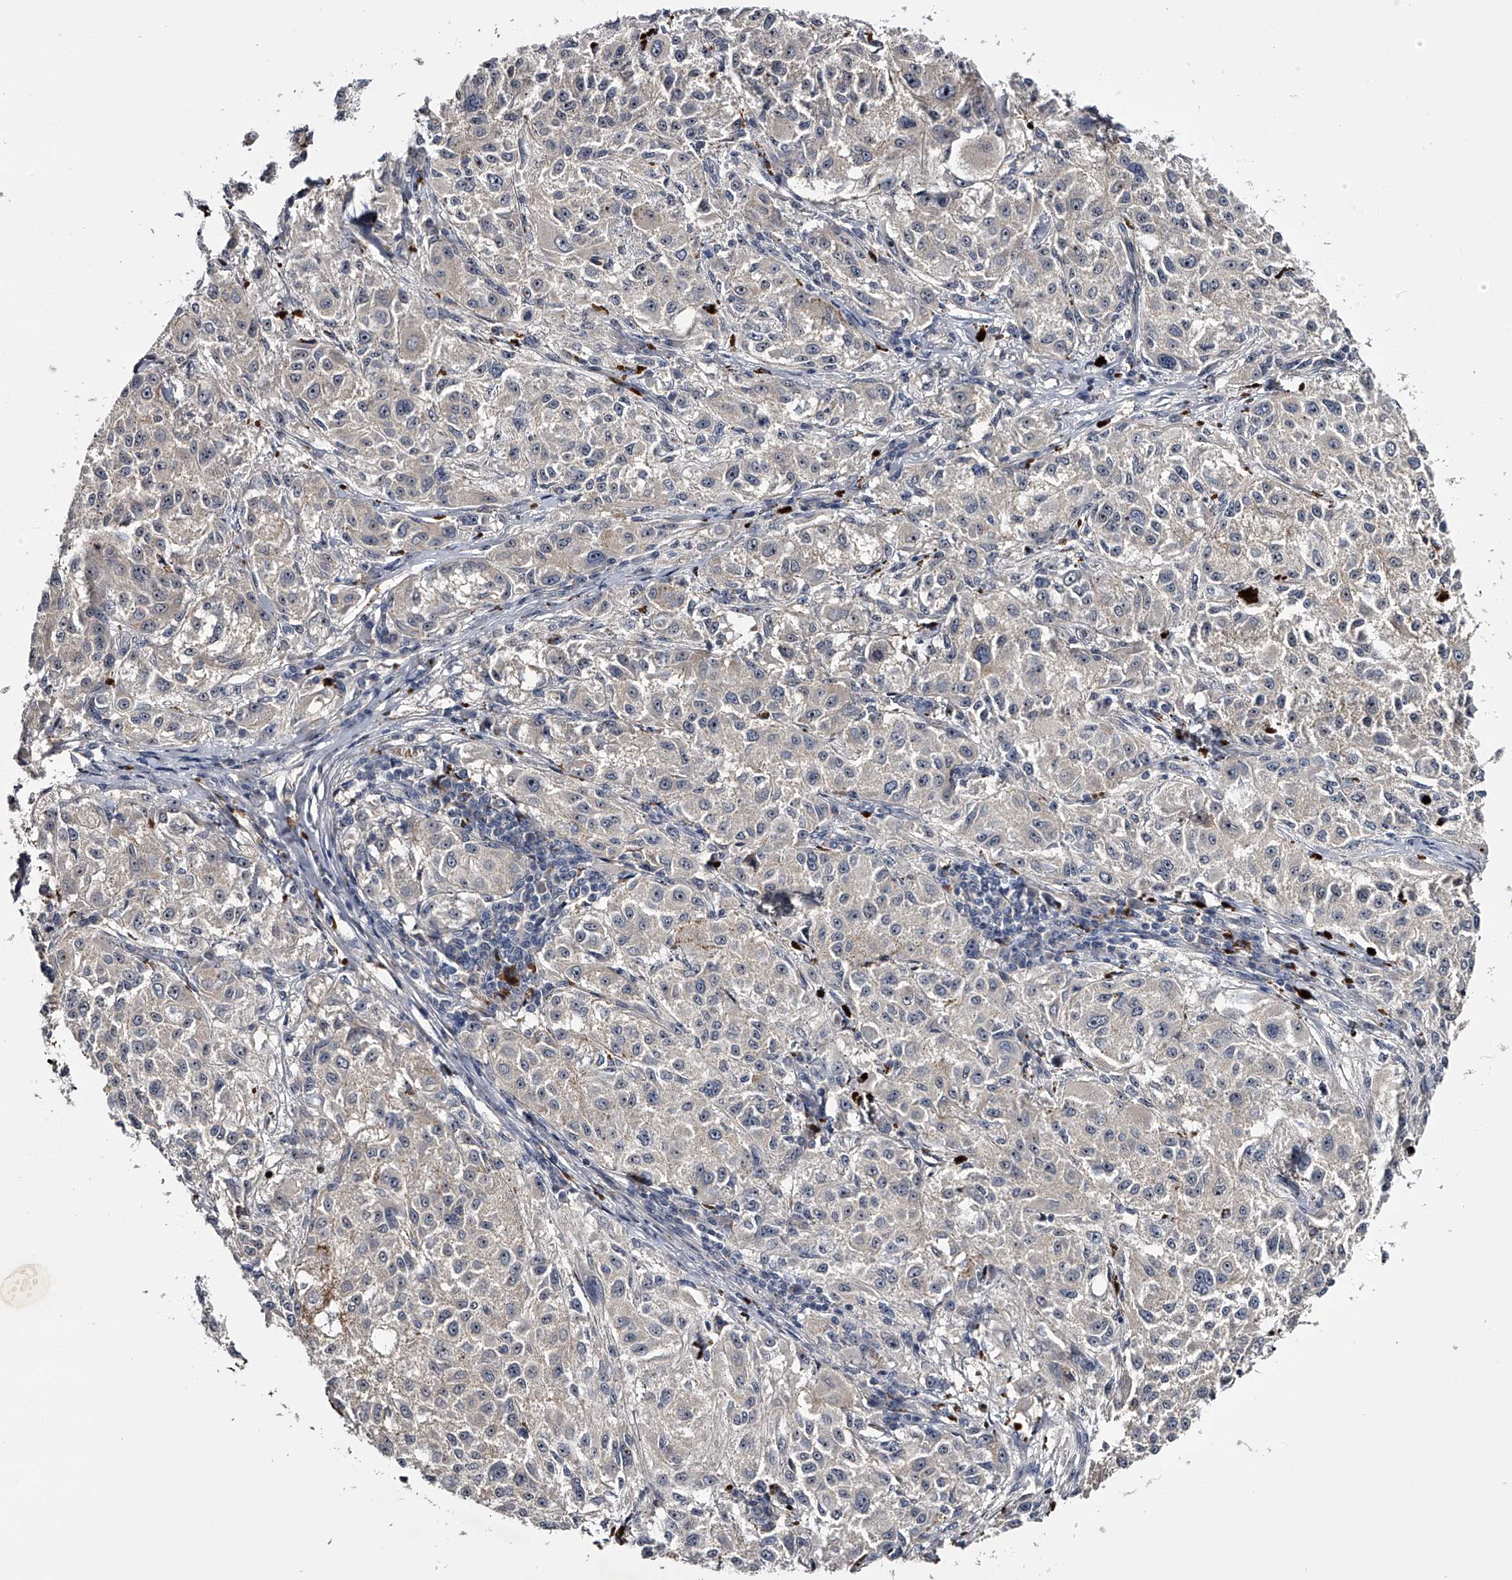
{"staining": {"intensity": "moderate", "quantity": "25%-75%", "location": "nuclear"}, "tissue": "melanoma", "cell_type": "Tumor cells", "image_type": "cancer", "snomed": [{"axis": "morphology", "description": "Necrosis, NOS"}, {"axis": "morphology", "description": "Malignant melanoma, NOS"}, {"axis": "topography", "description": "Skin"}], "caption": "Malignant melanoma tissue demonstrates moderate nuclear positivity in approximately 25%-75% of tumor cells Using DAB (3,3'-diaminobenzidine) (brown) and hematoxylin (blue) stains, captured at high magnification using brightfield microscopy.", "gene": "MDN1", "patient": {"sex": "female", "age": 87}}